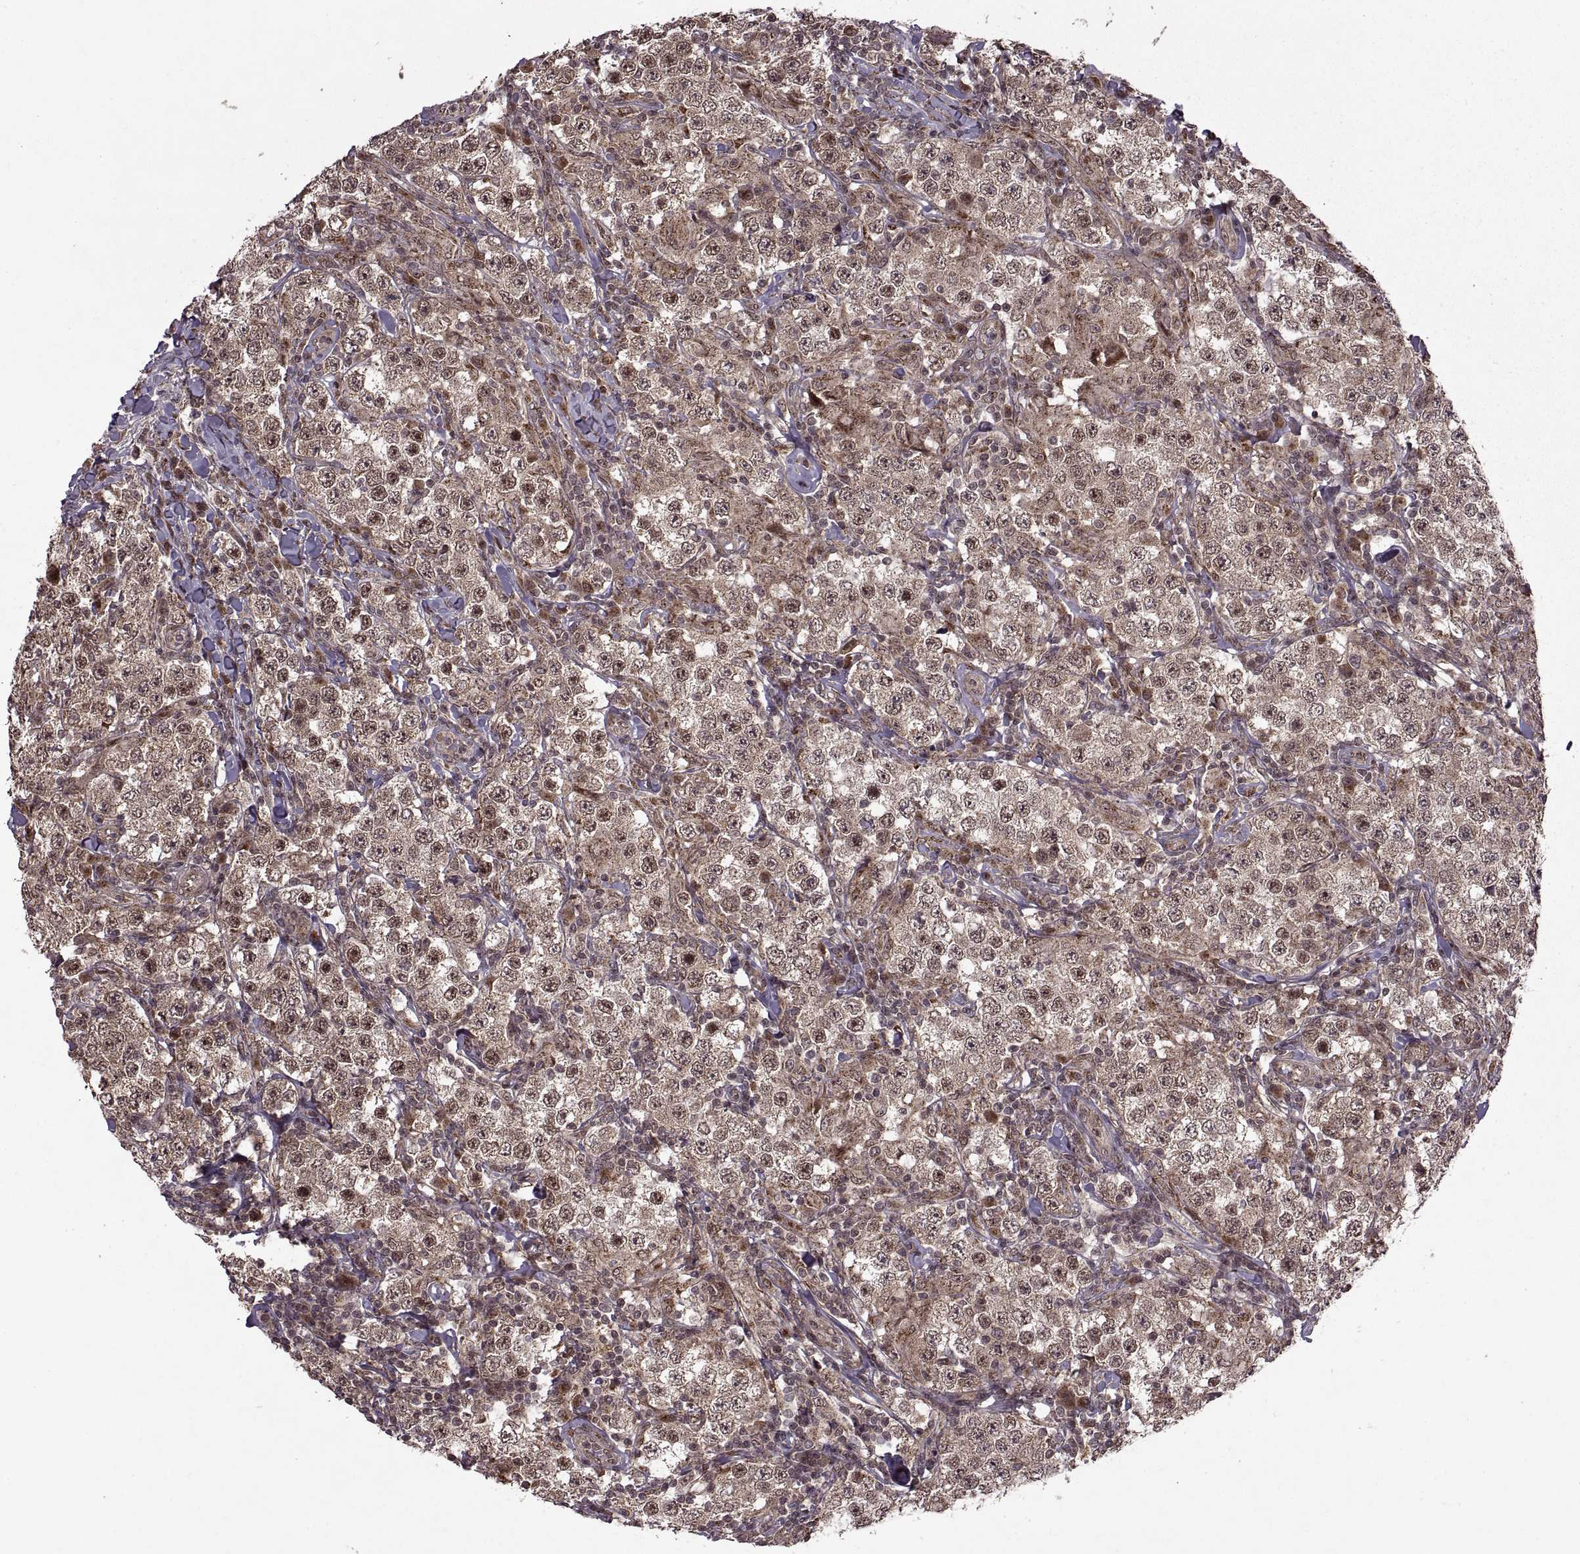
{"staining": {"intensity": "weak", "quantity": ">75%", "location": "cytoplasmic/membranous,nuclear"}, "tissue": "testis cancer", "cell_type": "Tumor cells", "image_type": "cancer", "snomed": [{"axis": "morphology", "description": "Seminoma, NOS"}, {"axis": "morphology", "description": "Carcinoma, Embryonal, NOS"}, {"axis": "topography", "description": "Testis"}], "caption": "Embryonal carcinoma (testis) was stained to show a protein in brown. There is low levels of weak cytoplasmic/membranous and nuclear positivity in about >75% of tumor cells.", "gene": "PTOV1", "patient": {"sex": "male", "age": 41}}